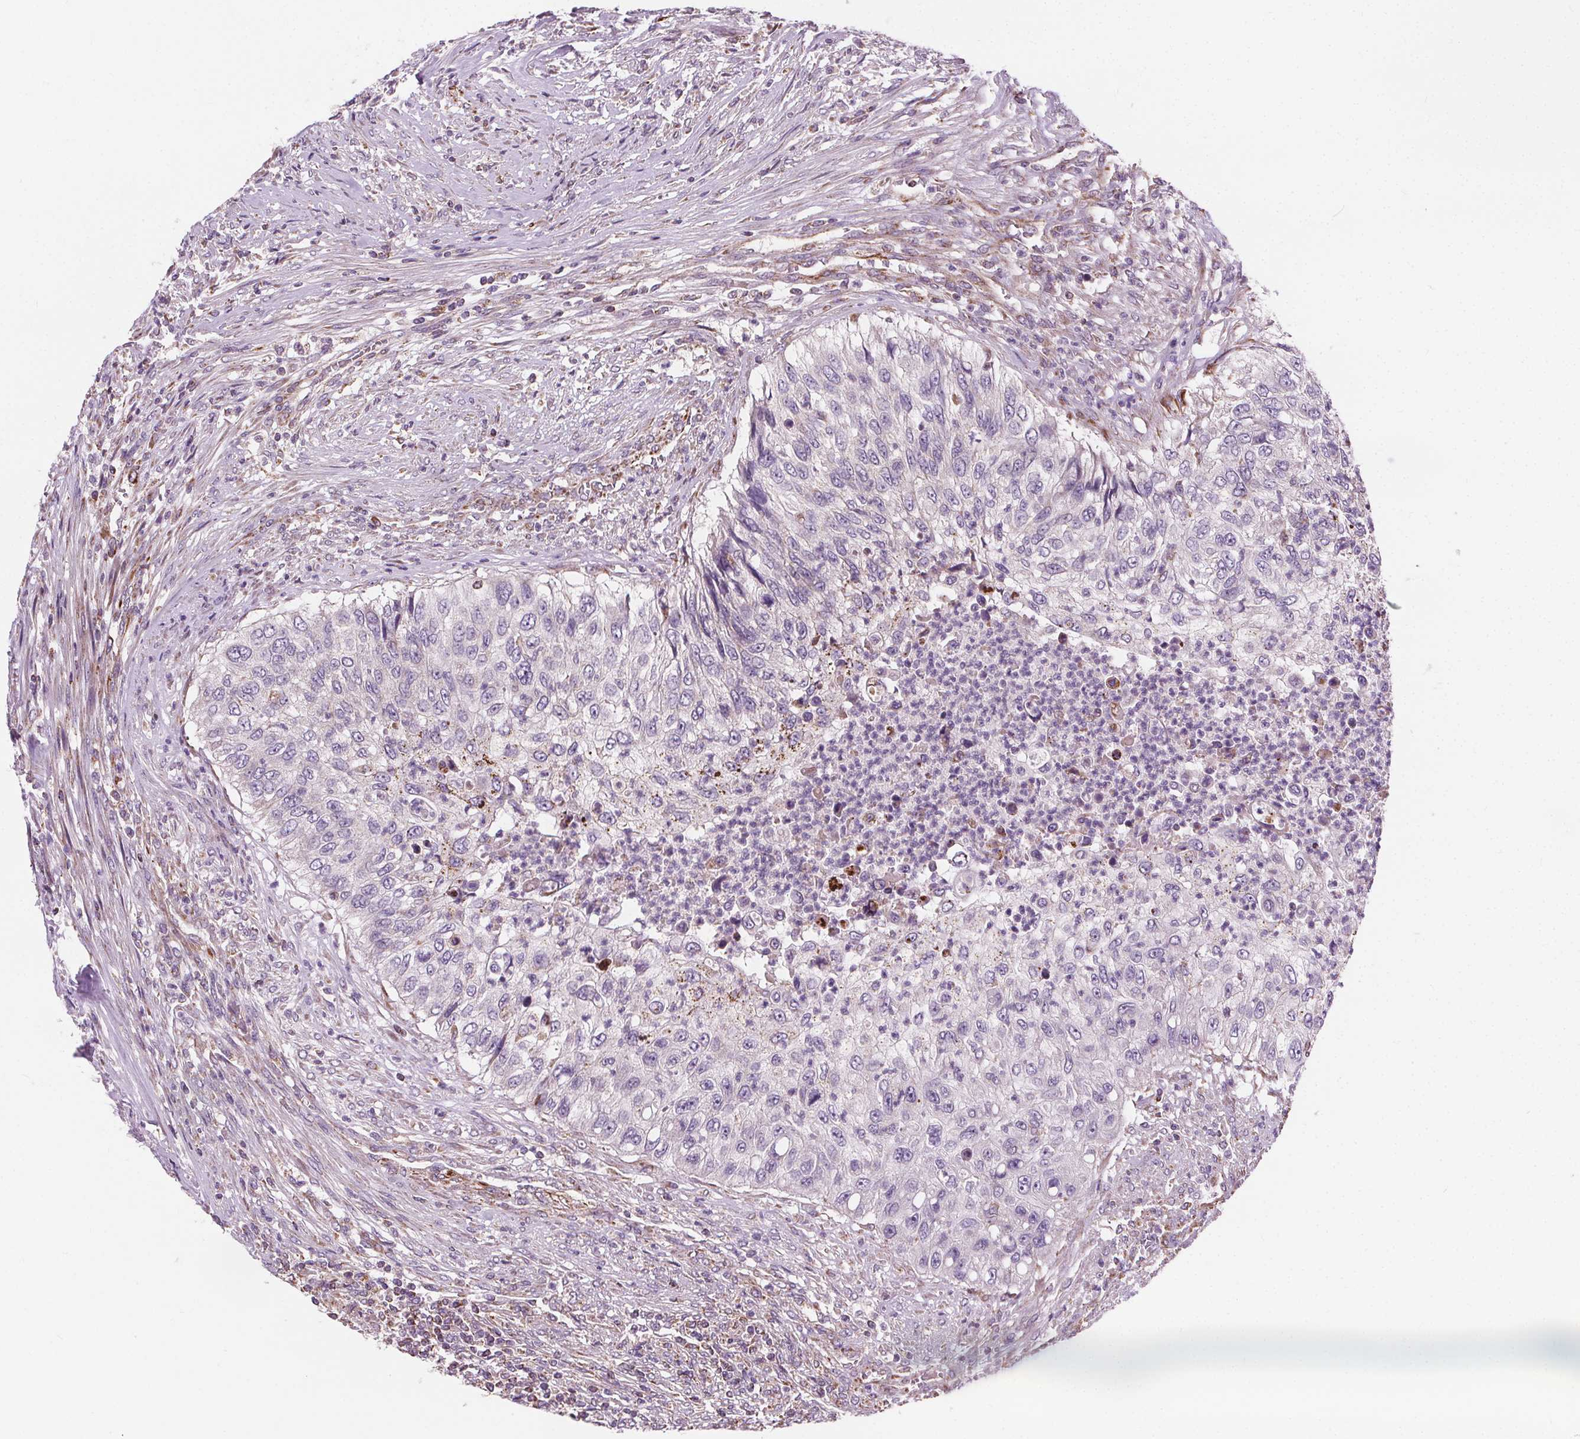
{"staining": {"intensity": "negative", "quantity": "none", "location": "none"}, "tissue": "urothelial cancer", "cell_type": "Tumor cells", "image_type": "cancer", "snomed": [{"axis": "morphology", "description": "Urothelial carcinoma, High grade"}, {"axis": "topography", "description": "Urinary bladder"}], "caption": "This is a histopathology image of immunohistochemistry staining of urothelial carcinoma (high-grade), which shows no expression in tumor cells. The staining is performed using DAB (3,3'-diaminobenzidine) brown chromogen with nuclei counter-stained in using hematoxylin.", "gene": "GOLT1B", "patient": {"sex": "female", "age": 60}}